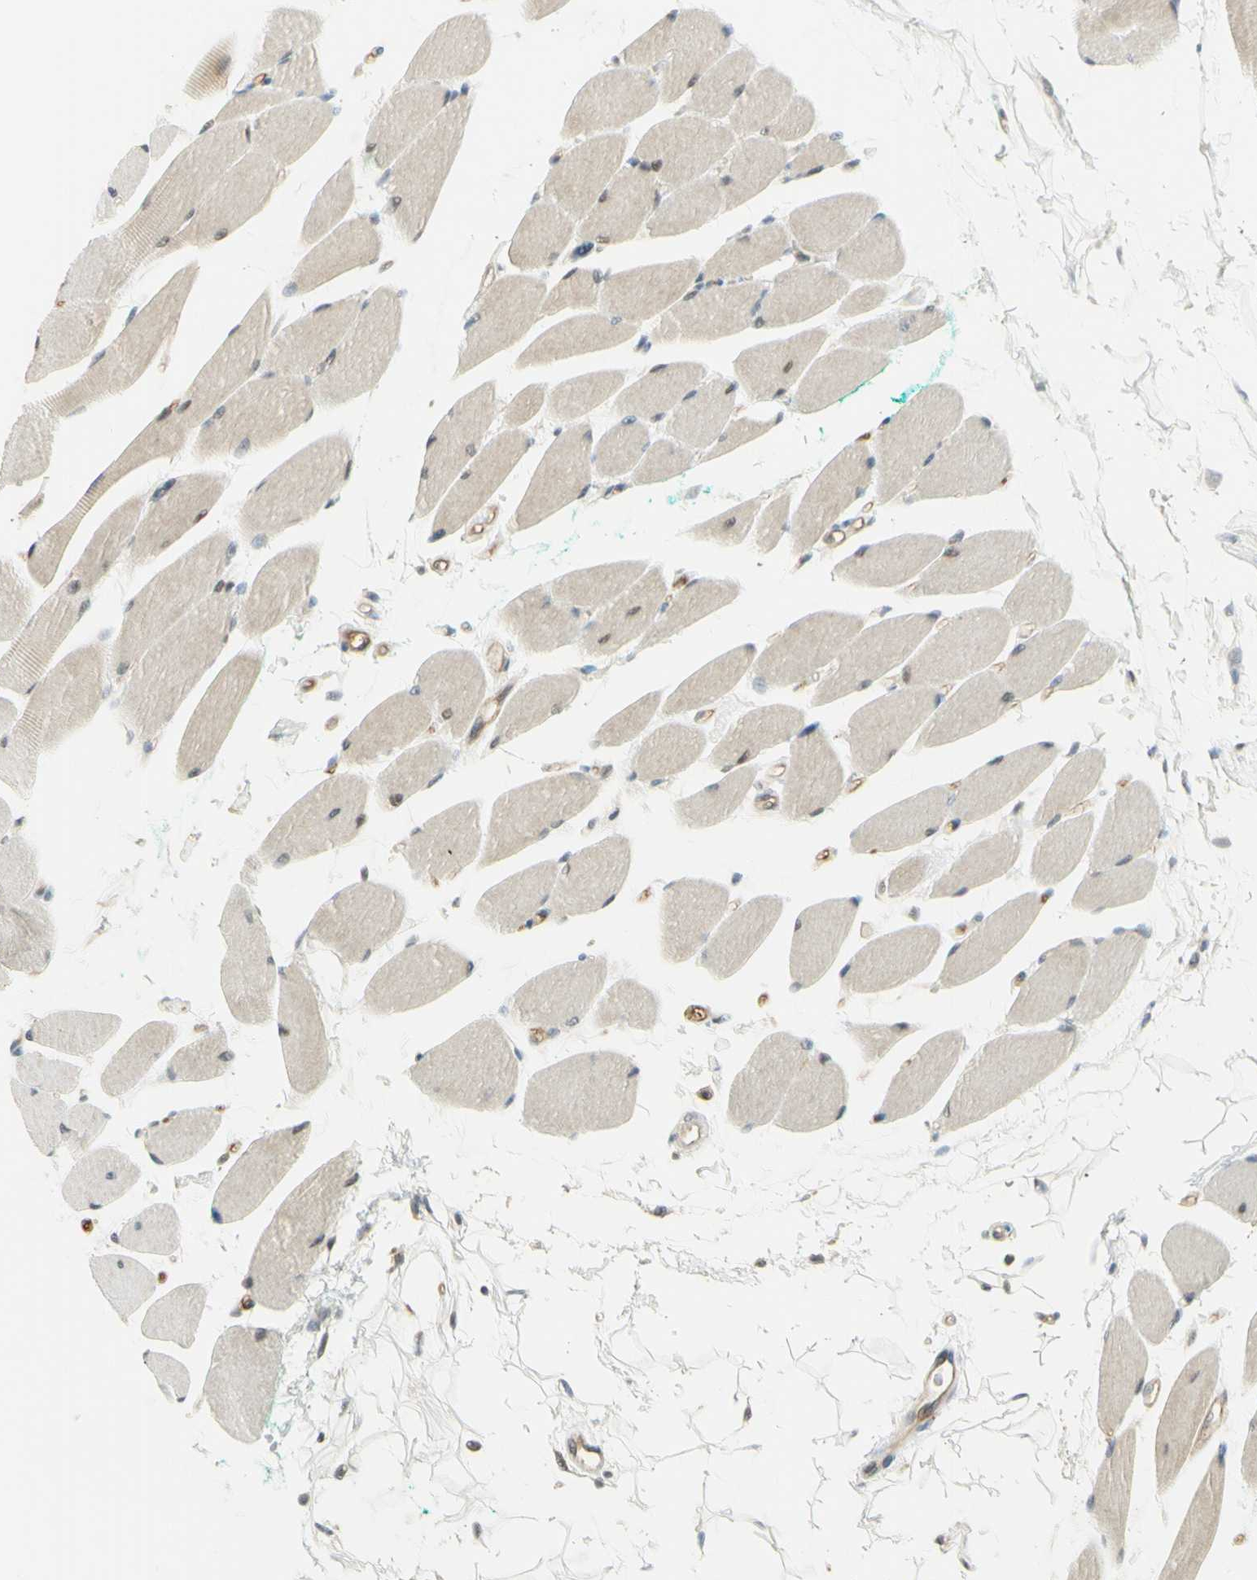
{"staining": {"intensity": "weak", "quantity": "<25%", "location": "cytoplasmic/membranous,nuclear"}, "tissue": "skeletal muscle", "cell_type": "Myocytes", "image_type": "normal", "snomed": [{"axis": "morphology", "description": "Normal tissue, NOS"}, {"axis": "topography", "description": "Skeletal muscle"}, {"axis": "topography", "description": "Oral tissue"}, {"axis": "topography", "description": "Peripheral nerve tissue"}], "caption": "An immunohistochemistry (IHC) image of normal skeletal muscle is shown. There is no staining in myocytes of skeletal muscle. The staining is performed using DAB (3,3'-diaminobenzidine) brown chromogen with nuclei counter-stained in using hematoxylin.", "gene": "ANGPT2", "patient": {"sex": "female", "age": 84}}